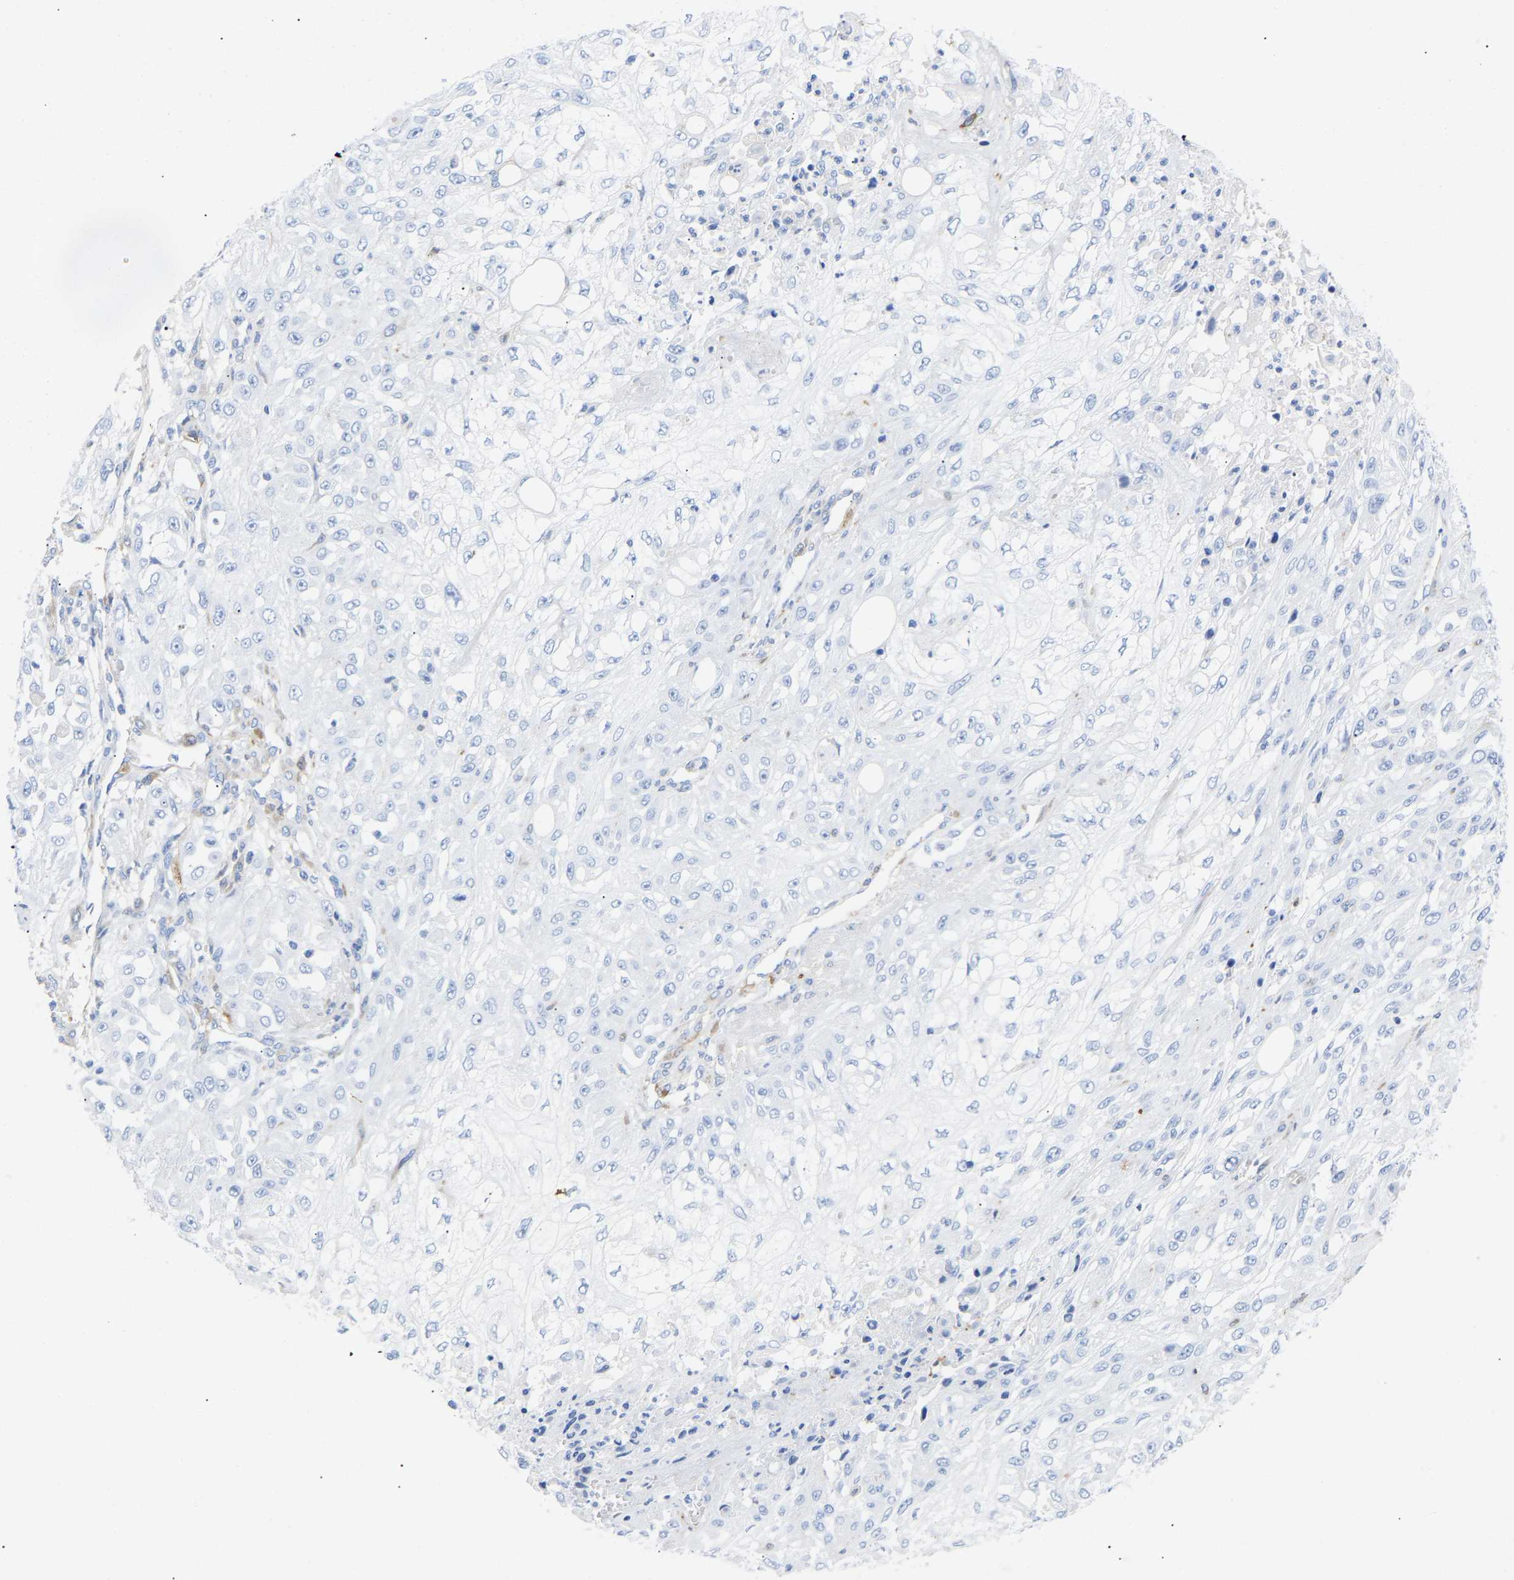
{"staining": {"intensity": "negative", "quantity": "none", "location": "none"}, "tissue": "skin cancer", "cell_type": "Tumor cells", "image_type": "cancer", "snomed": [{"axis": "morphology", "description": "Squamous cell carcinoma, NOS"}, {"axis": "morphology", "description": "Squamous cell carcinoma, metastatic, NOS"}, {"axis": "topography", "description": "Skin"}, {"axis": "topography", "description": "Lymph node"}], "caption": "This is a image of IHC staining of skin cancer (squamous cell carcinoma), which shows no staining in tumor cells.", "gene": "AMPH", "patient": {"sex": "male", "age": 75}}